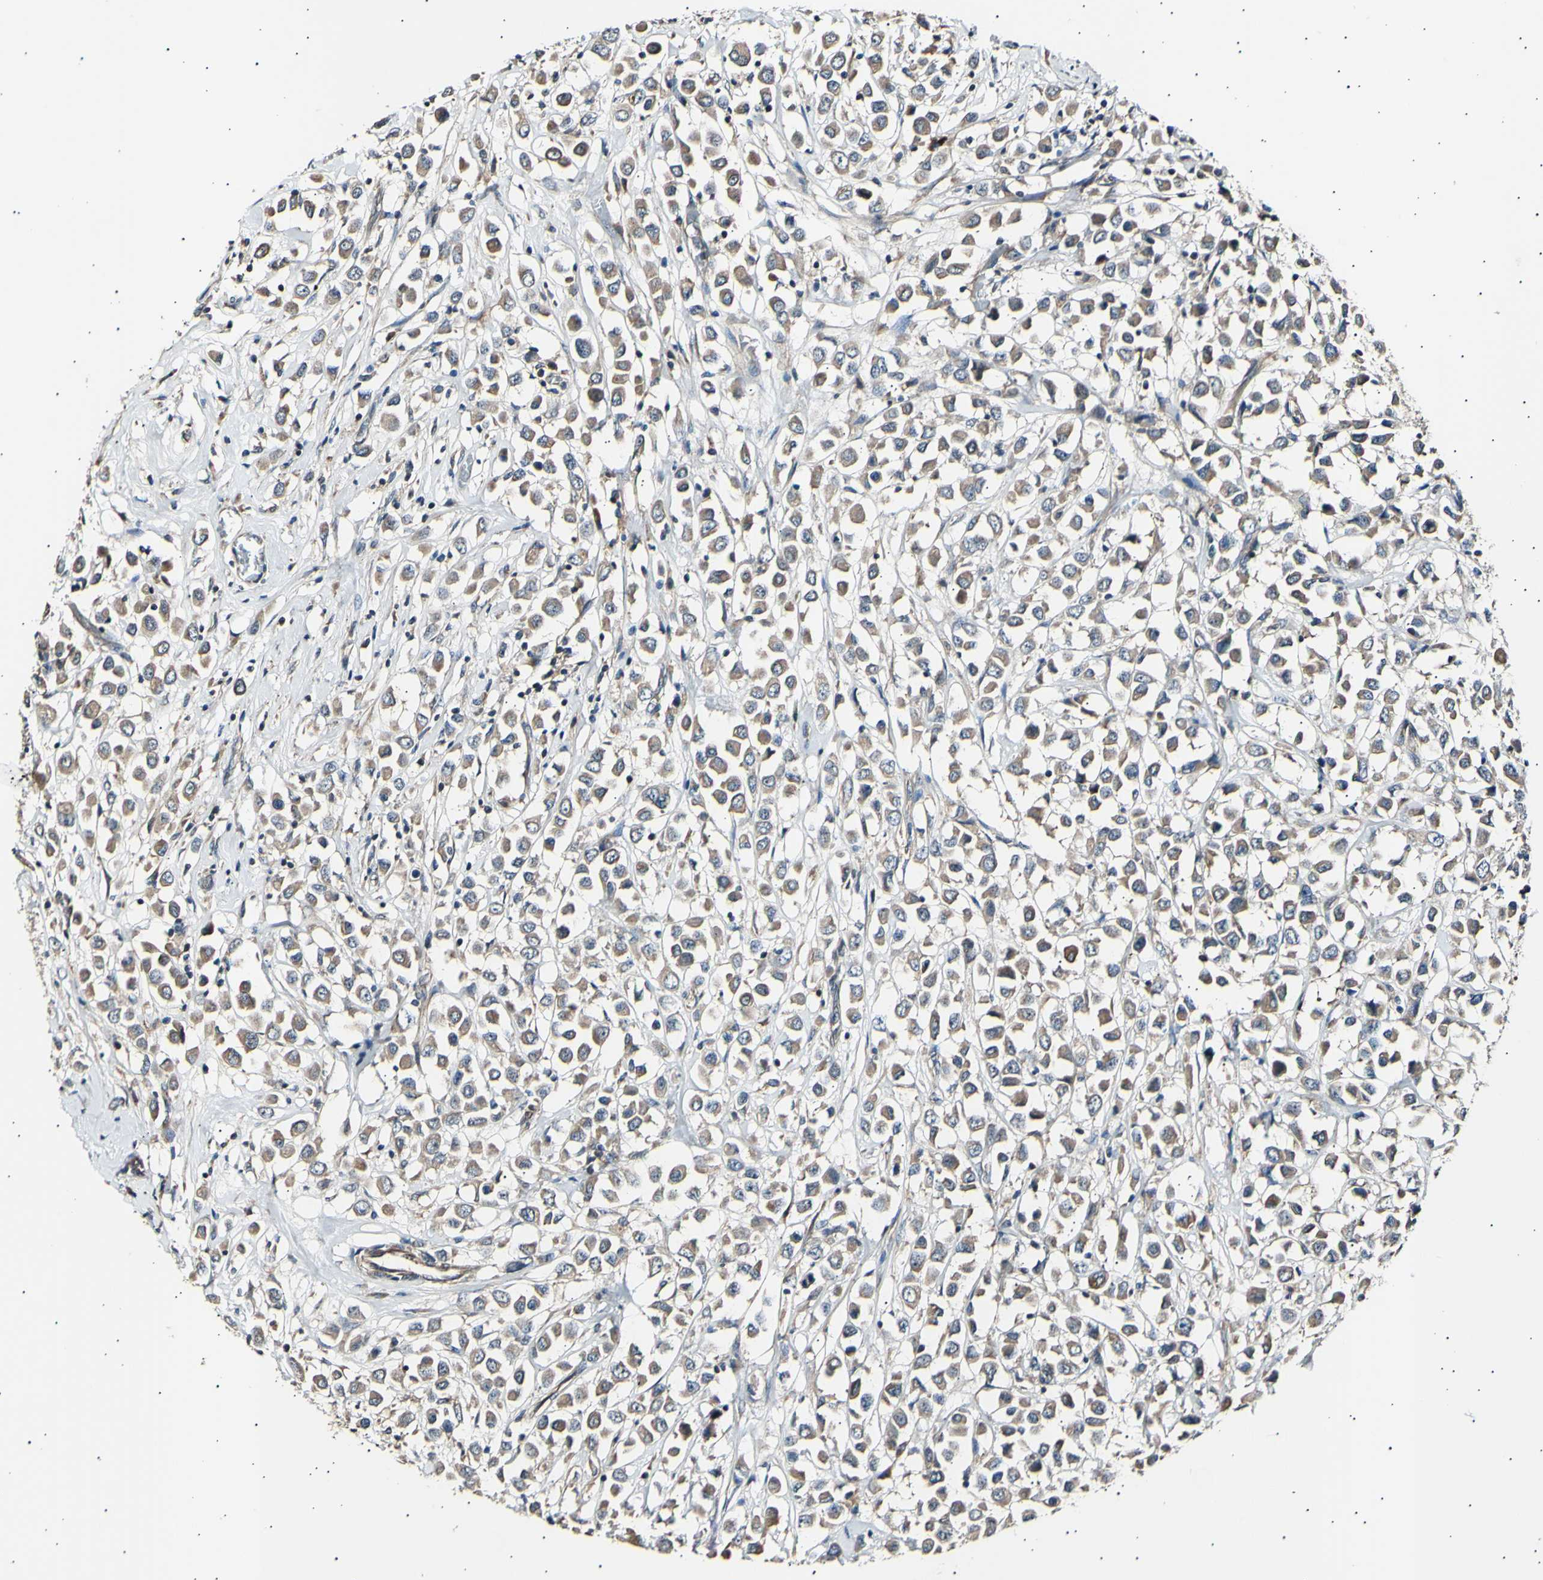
{"staining": {"intensity": "moderate", "quantity": ">75%", "location": "cytoplasmic/membranous"}, "tissue": "breast cancer", "cell_type": "Tumor cells", "image_type": "cancer", "snomed": [{"axis": "morphology", "description": "Duct carcinoma"}, {"axis": "topography", "description": "Breast"}], "caption": "Immunohistochemistry staining of infiltrating ductal carcinoma (breast), which shows medium levels of moderate cytoplasmic/membranous positivity in about >75% of tumor cells indicating moderate cytoplasmic/membranous protein expression. The staining was performed using DAB (brown) for protein detection and nuclei were counterstained in hematoxylin (blue).", "gene": "ITGA6", "patient": {"sex": "female", "age": 61}}